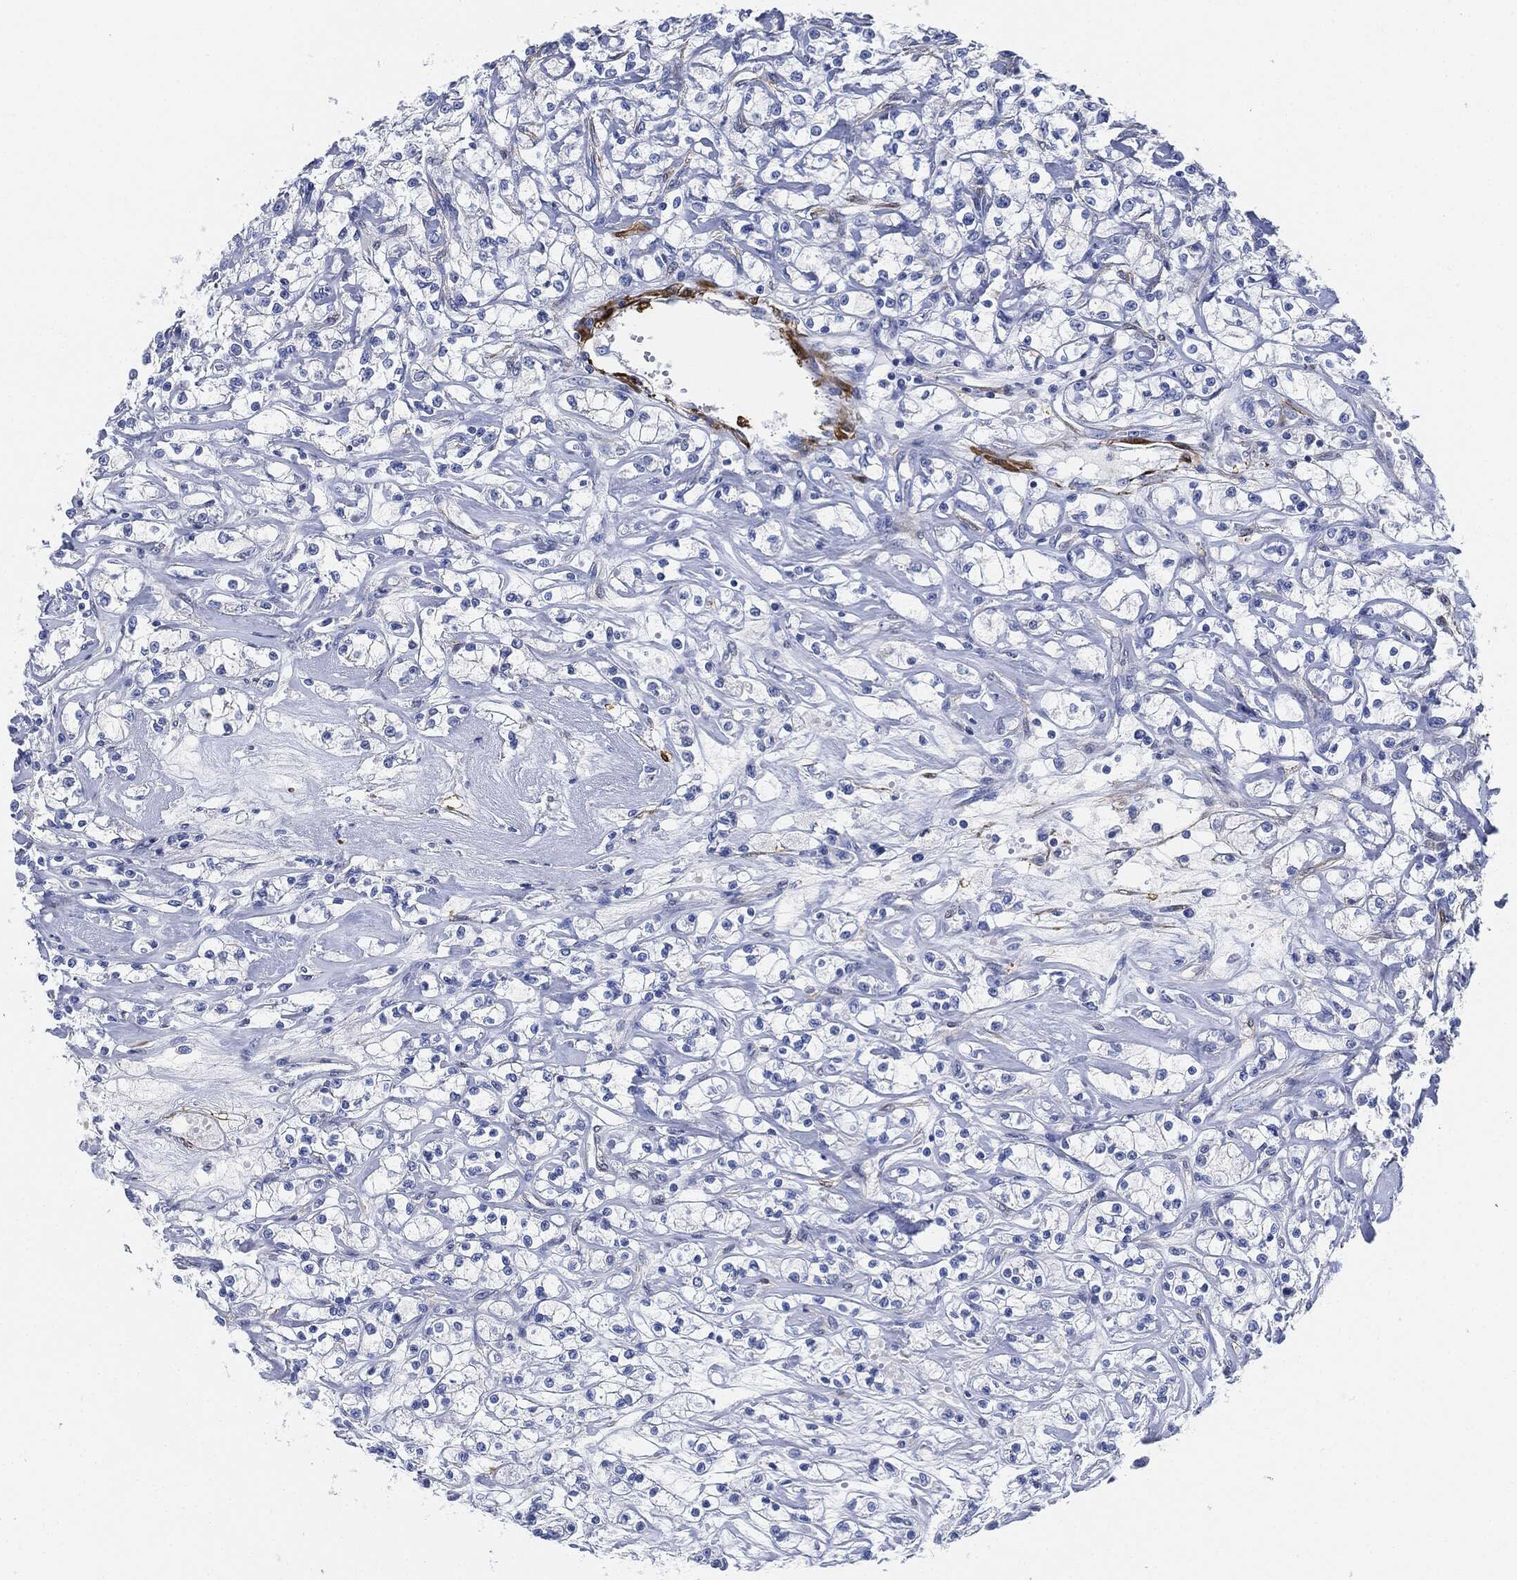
{"staining": {"intensity": "negative", "quantity": "none", "location": "none"}, "tissue": "renal cancer", "cell_type": "Tumor cells", "image_type": "cancer", "snomed": [{"axis": "morphology", "description": "Adenocarcinoma, NOS"}, {"axis": "topography", "description": "Kidney"}], "caption": "DAB (3,3'-diaminobenzidine) immunohistochemical staining of human renal adenocarcinoma shows no significant expression in tumor cells. Nuclei are stained in blue.", "gene": "TAGLN", "patient": {"sex": "female", "age": 59}}